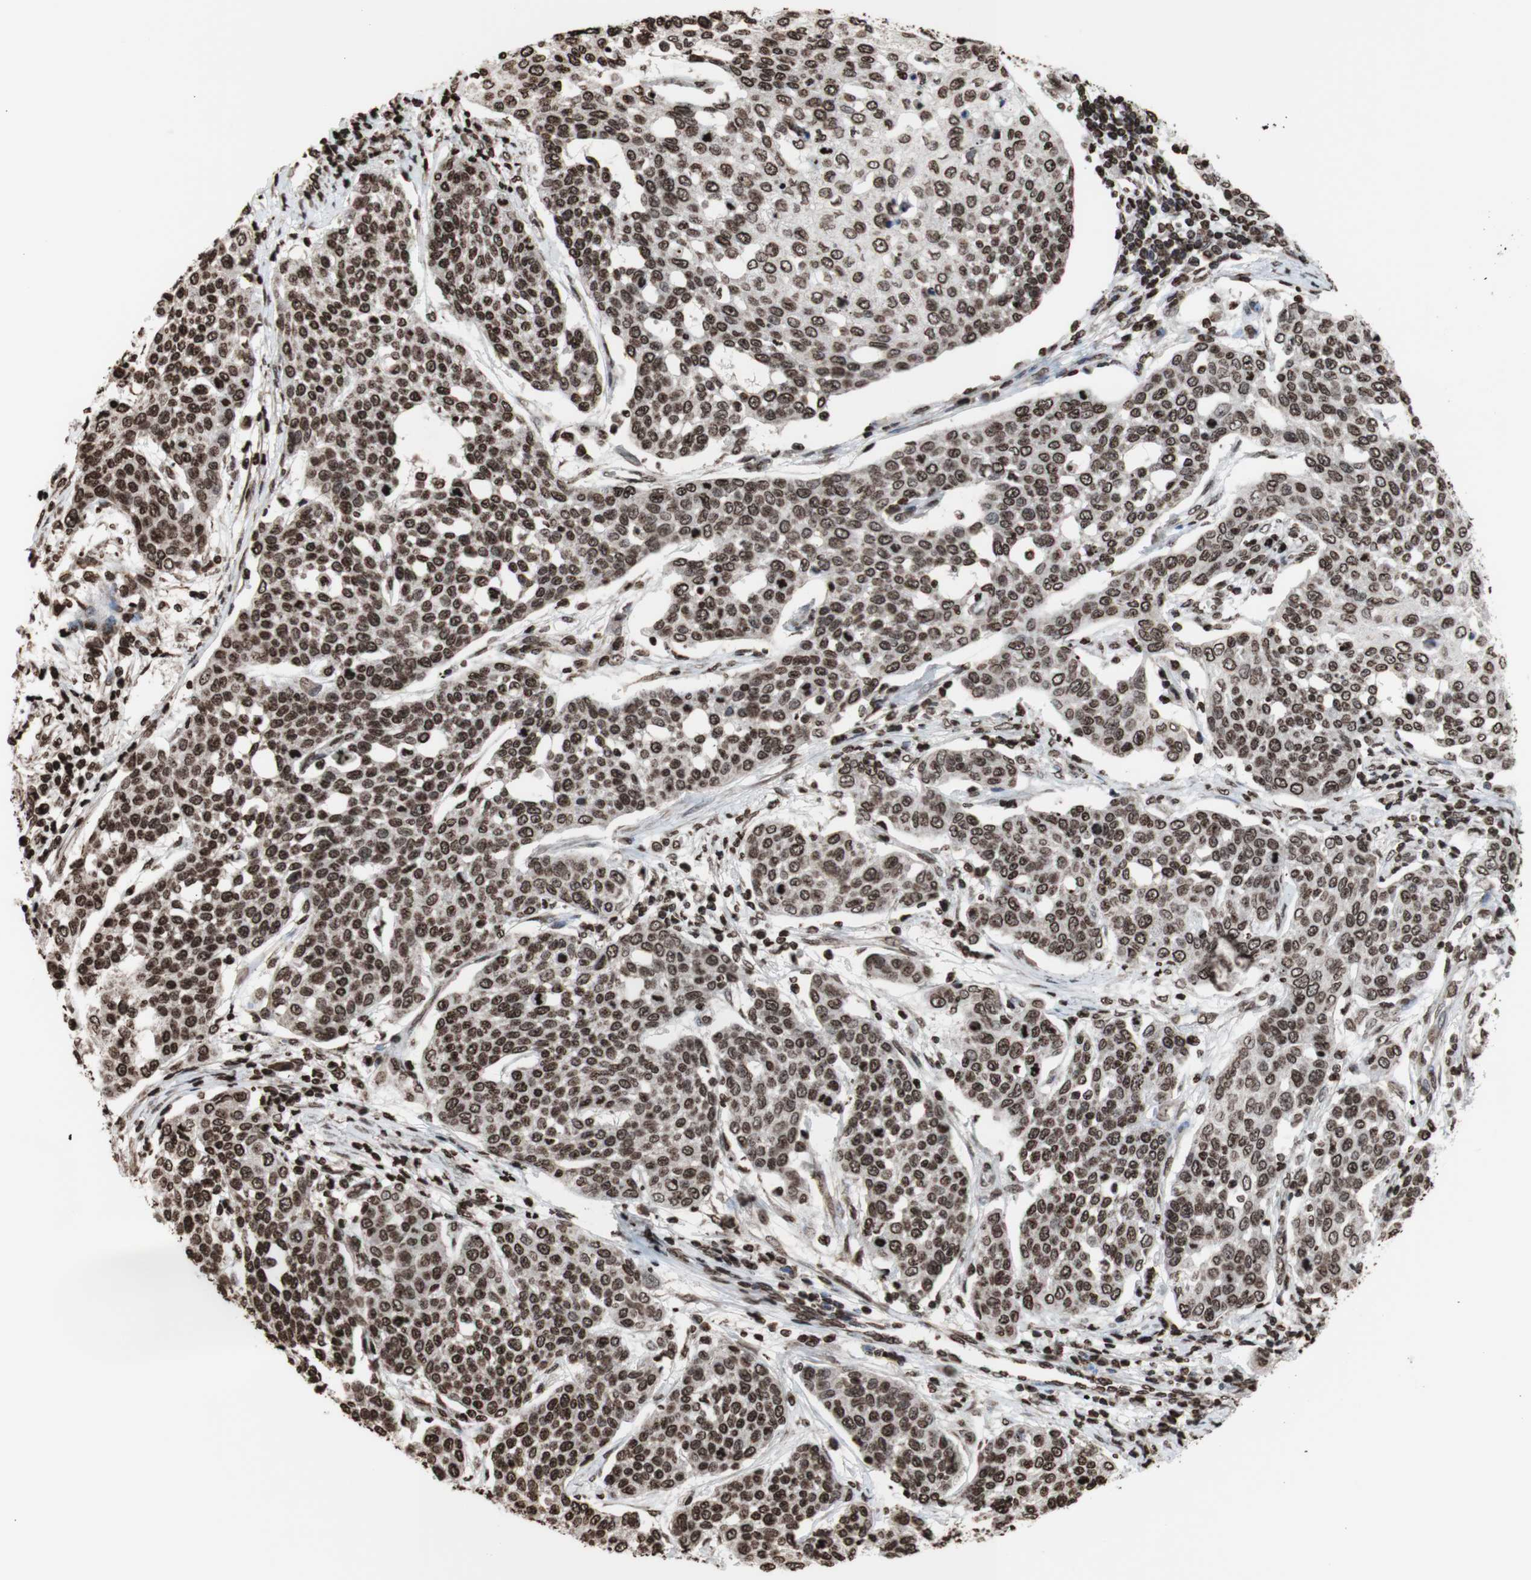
{"staining": {"intensity": "moderate", "quantity": ">75%", "location": "cytoplasmic/membranous,nuclear"}, "tissue": "cervical cancer", "cell_type": "Tumor cells", "image_type": "cancer", "snomed": [{"axis": "morphology", "description": "Squamous cell carcinoma, NOS"}, {"axis": "topography", "description": "Cervix"}], "caption": "Brown immunohistochemical staining in human cervical cancer (squamous cell carcinoma) reveals moderate cytoplasmic/membranous and nuclear expression in approximately >75% of tumor cells.", "gene": "SNAI2", "patient": {"sex": "female", "age": 34}}